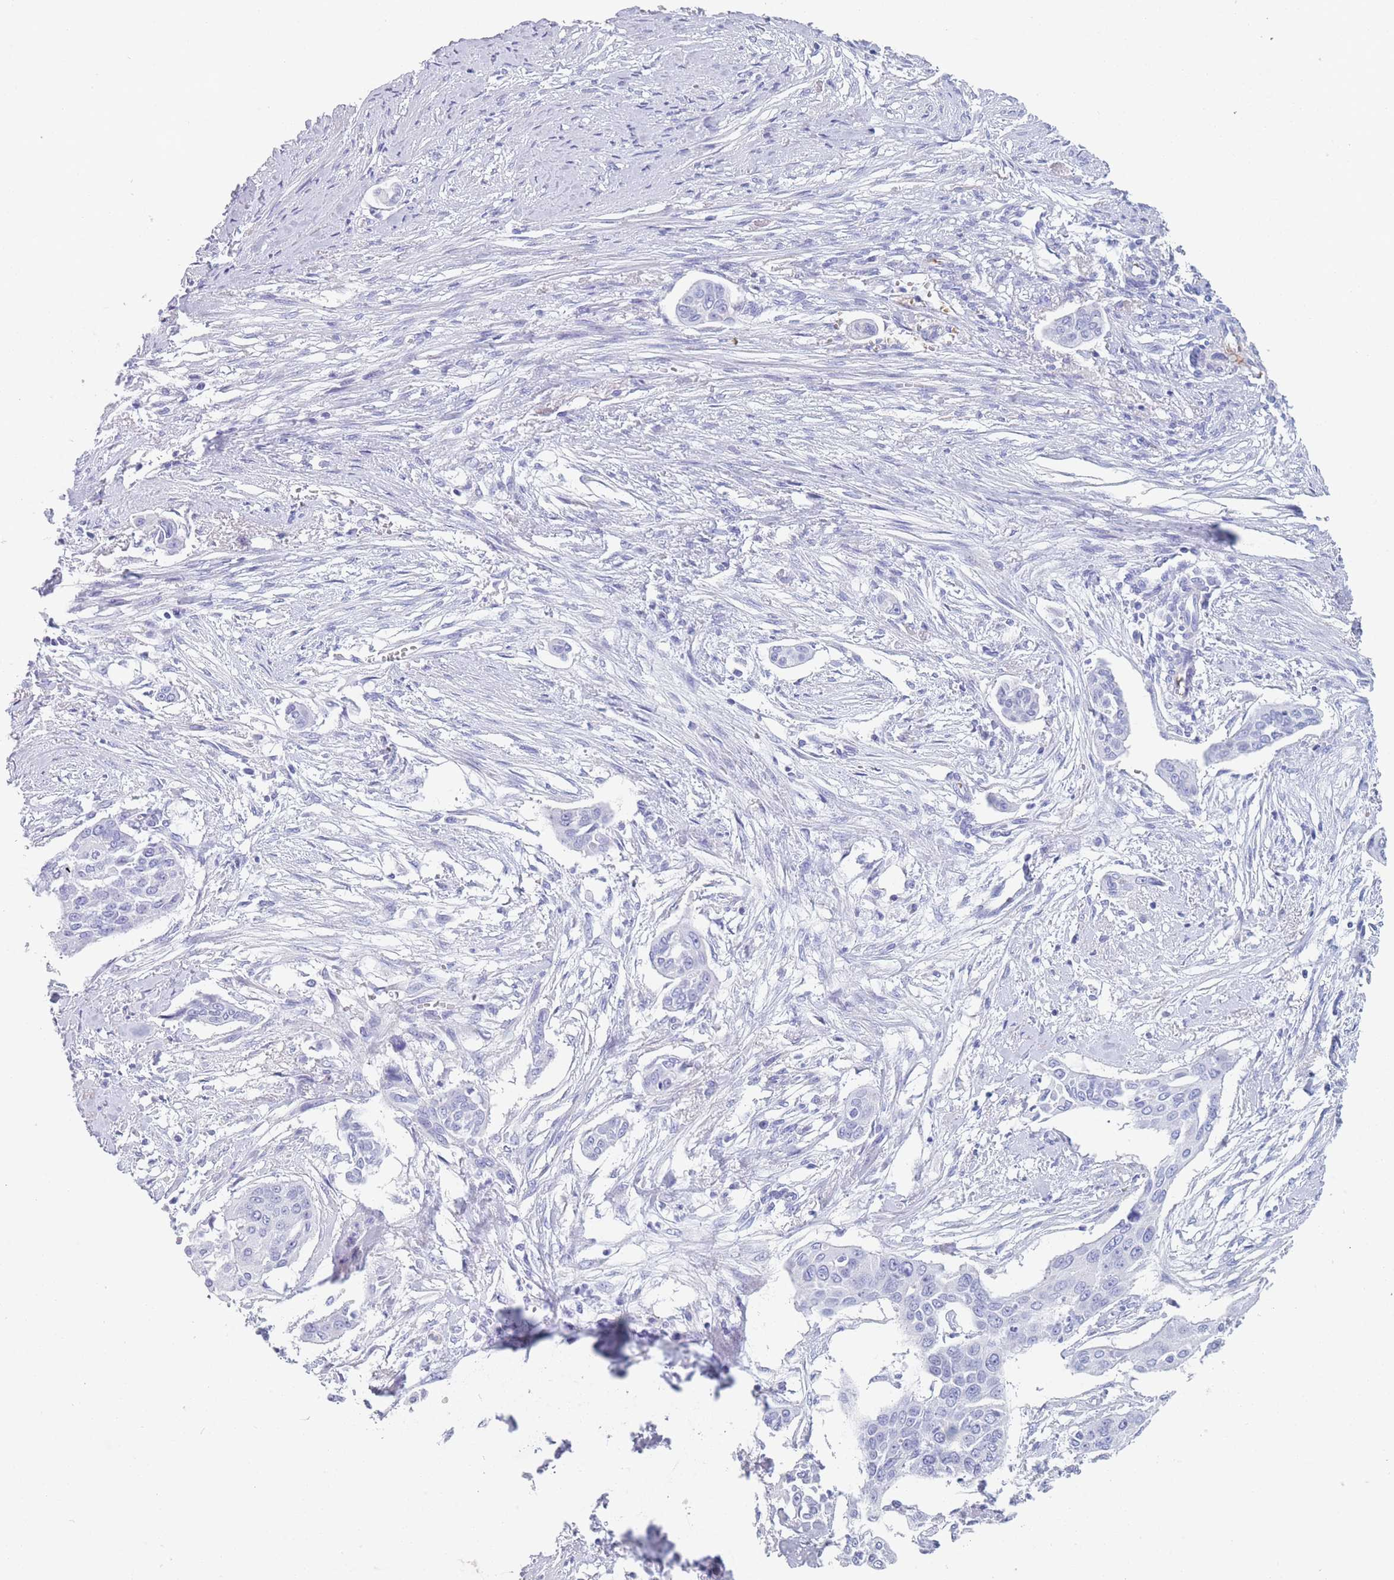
{"staining": {"intensity": "negative", "quantity": "none", "location": "none"}, "tissue": "cervical cancer", "cell_type": "Tumor cells", "image_type": "cancer", "snomed": [{"axis": "morphology", "description": "Squamous cell carcinoma, NOS"}, {"axis": "topography", "description": "Cervix"}], "caption": "The micrograph demonstrates no staining of tumor cells in cervical cancer.", "gene": "OR5D16", "patient": {"sex": "female", "age": 44}}